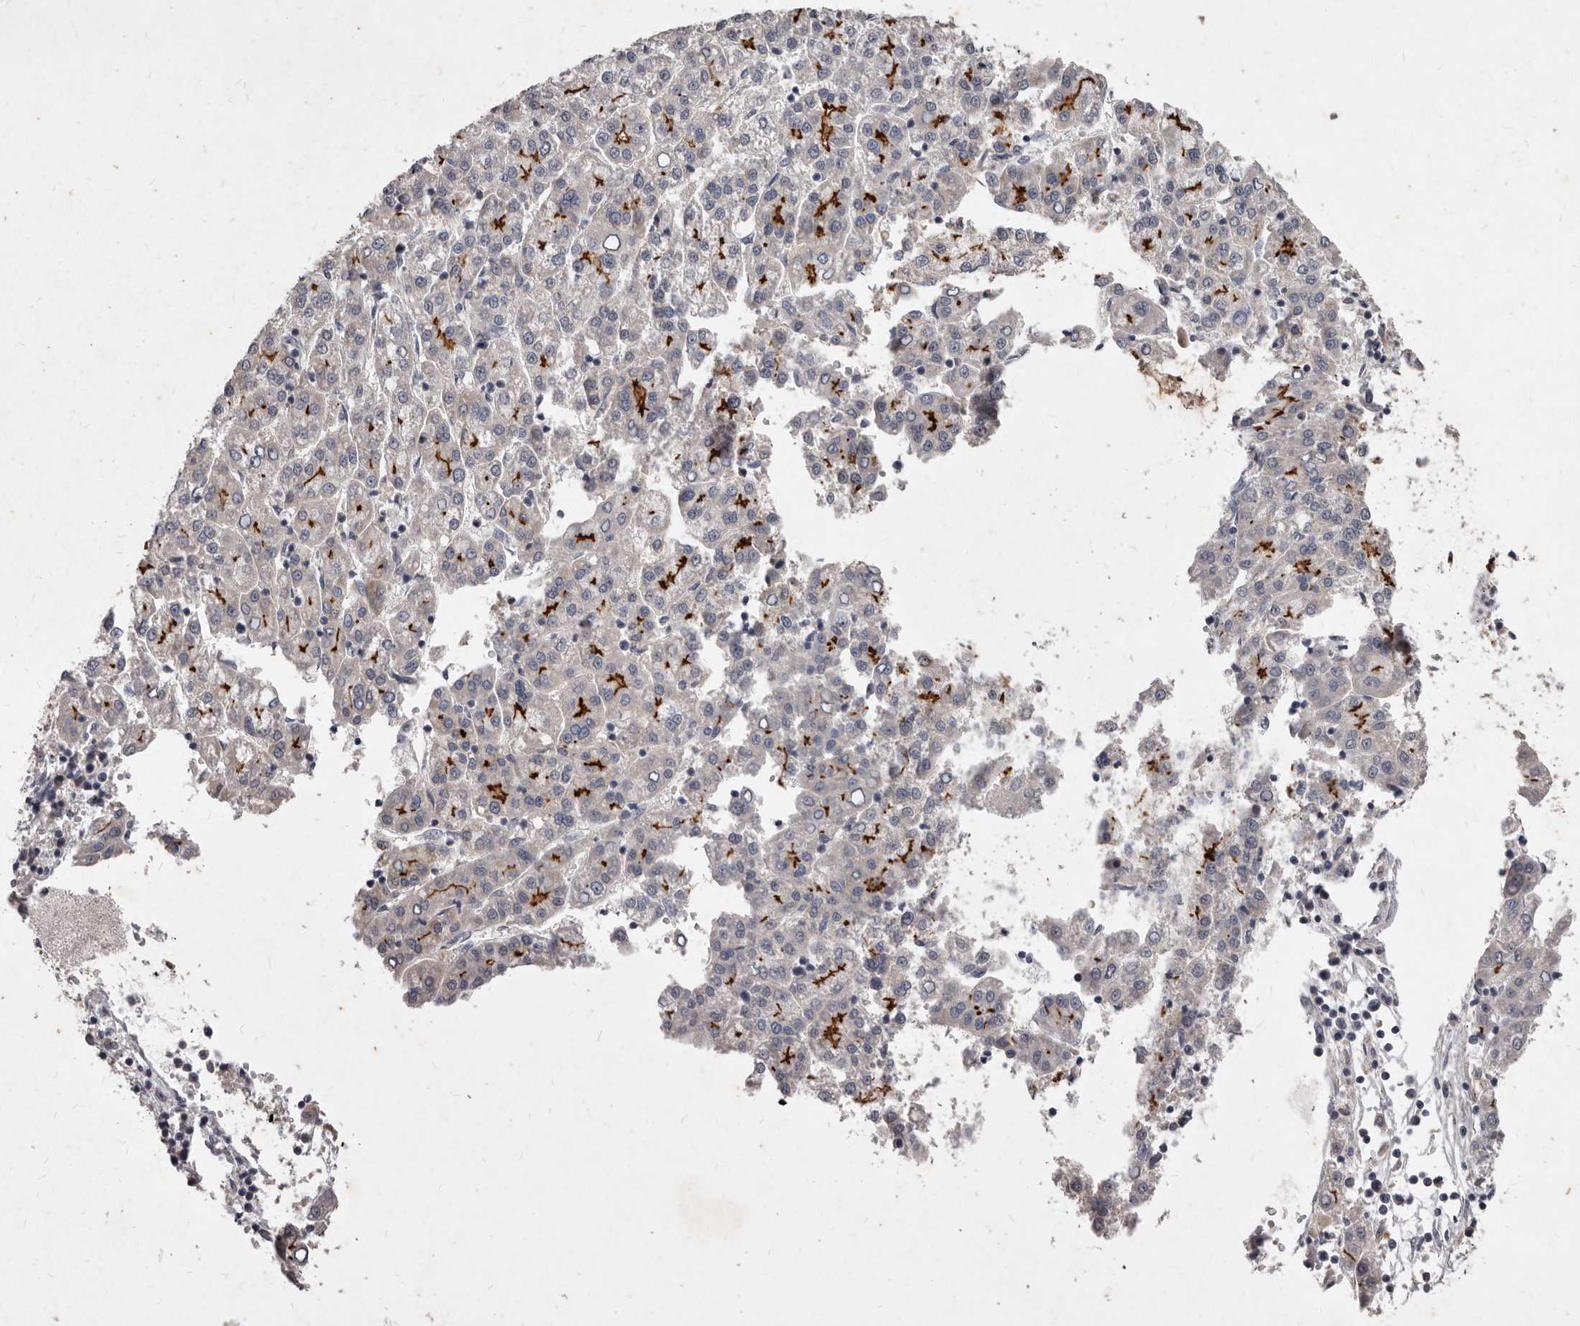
{"staining": {"intensity": "strong", "quantity": "<25%", "location": "cytoplasmic/membranous"}, "tissue": "liver cancer", "cell_type": "Tumor cells", "image_type": "cancer", "snomed": [{"axis": "morphology", "description": "Carcinoma, Hepatocellular, NOS"}, {"axis": "topography", "description": "Liver"}], "caption": "Strong cytoplasmic/membranous protein positivity is present in approximately <25% of tumor cells in liver cancer.", "gene": "GPRC5C", "patient": {"sex": "female", "age": 58}}